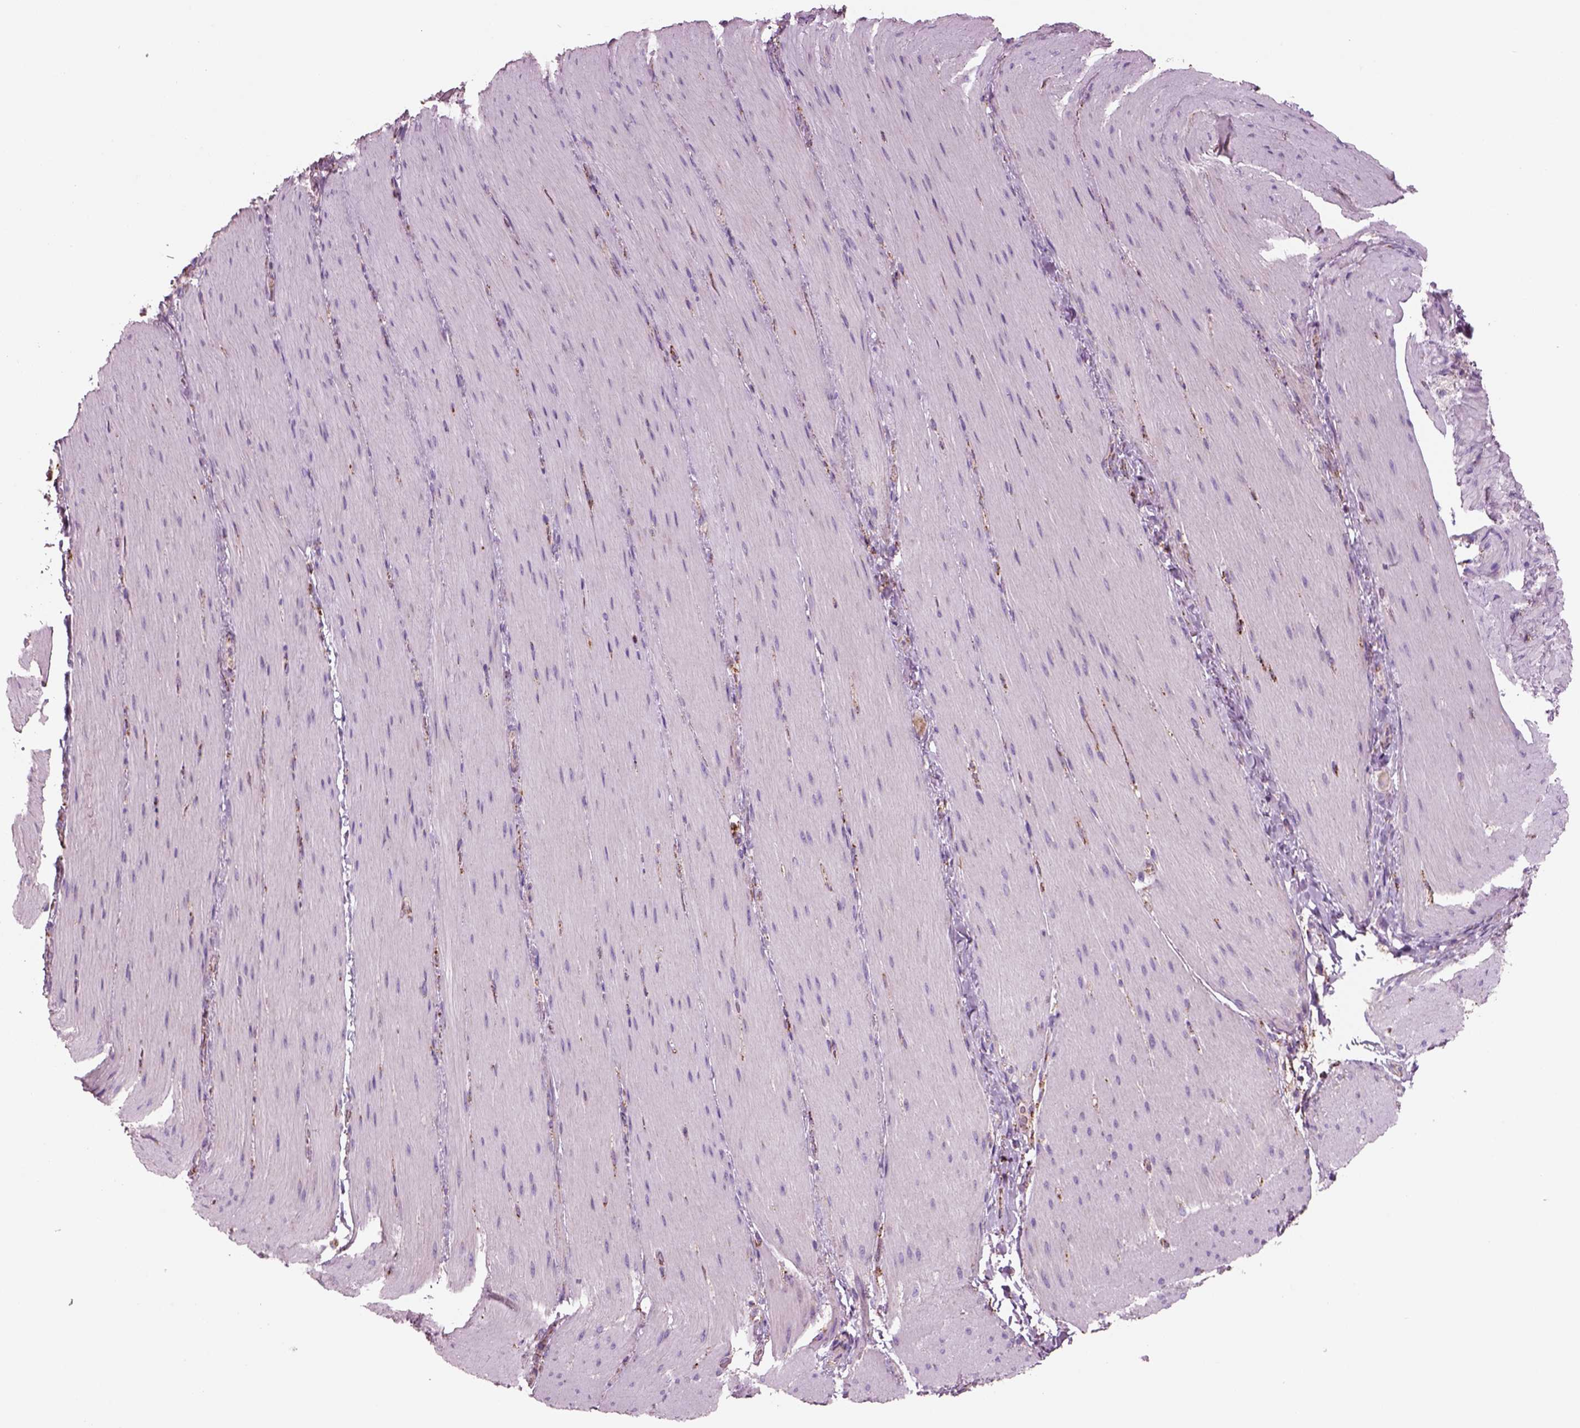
{"staining": {"intensity": "negative", "quantity": "none", "location": "none"}, "tissue": "smooth muscle", "cell_type": "Smooth muscle cells", "image_type": "normal", "snomed": [{"axis": "morphology", "description": "Normal tissue, NOS"}, {"axis": "topography", "description": "Smooth muscle"}, {"axis": "topography", "description": "Colon"}], "caption": "IHC histopathology image of unremarkable smooth muscle stained for a protein (brown), which displays no staining in smooth muscle cells. The staining was performed using DAB to visualize the protein expression in brown, while the nuclei were stained in blue with hematoxylin (Magnification: 20x).", "gene": "SLC25A24", "patient": {"sex": "male", "age": 73}}